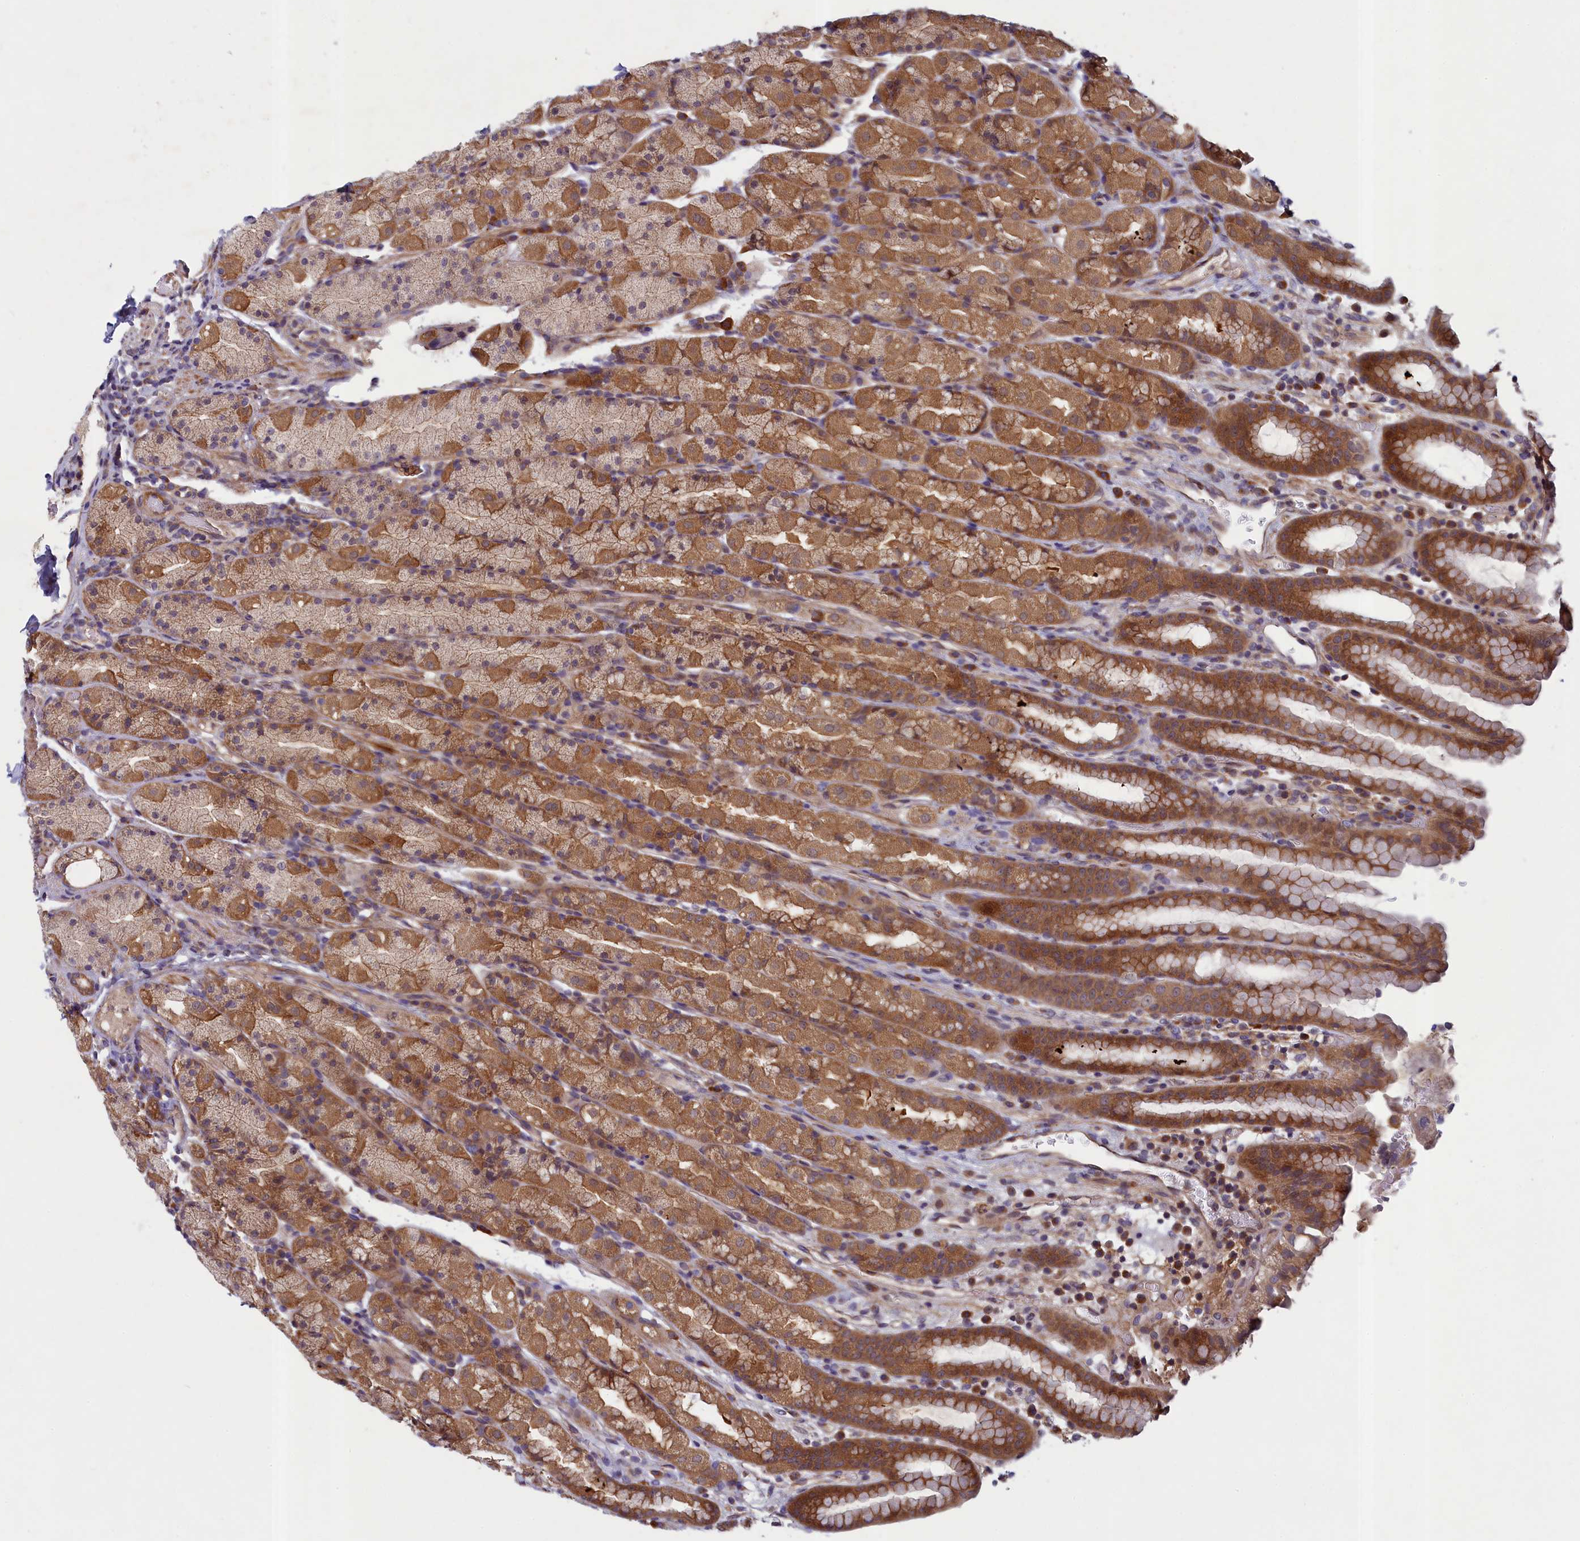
{"staining": {"intensity": "moderate", "quantity": ">75%", "location": "cytoplasmic/membranous"}, "tissue": "stomach", "cell_type": "Glandular cells", "image_type": "normal", "snomed": [{"axis": "morphology", "description": "Normal tissue, NOS"}, {"axis": "topography", "description": "Stomach, upper"}, {"axis": "topography", "description": "Stomach, lower"}, {"axis": "topography", "description": "Small intestine"}], "caption": "Moderate cytoplasmic/membranous protein expression is seen in about >75% of glandular cells in stomach. (Stains: DAB (3,3'-diaminobenzidine) in brown, nuclei in blue, Microscopy: brightfield microscopy at high magnification).", "gene": "NUBP1", "patient": {"sex": "male", "age": 68}}